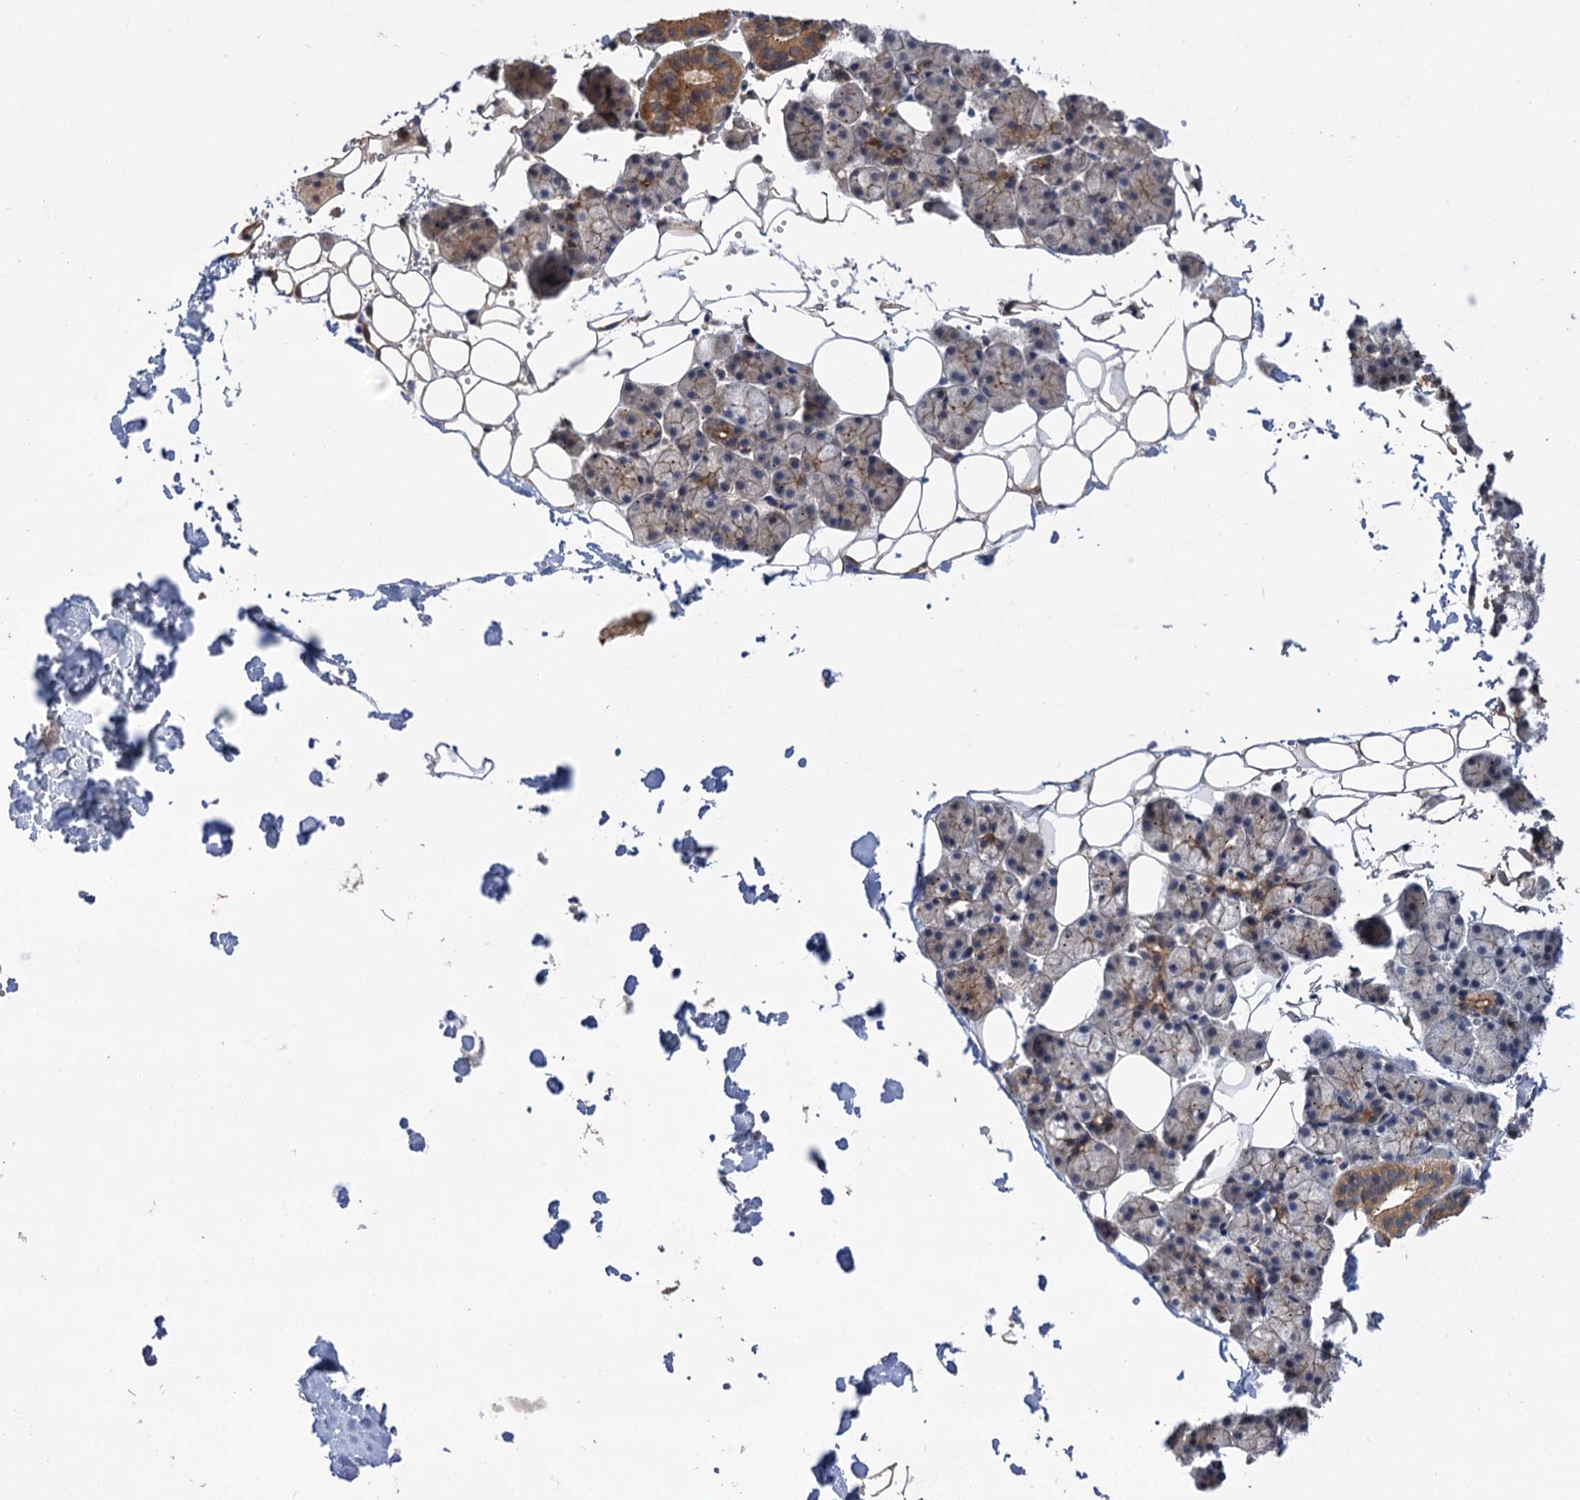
{"staining": {"intensity": "moderate", "quantity": ">75%", "location": "cytoplasmic/membranous"}, "tissue": "salivary gland", "cell_type": "Glandular cells", "image_type": "normal", "snomed": [{"axis": "morphology", "description": "Normal tissue, NOS"}, {"axis": "topography", "description": "Salivary gland"}], "caption": "Protein staining of normal salivary gland demonstrates moderate cytoplasmic/membranous staining in about >75% of glandular cells. Nuclei are stained in blue.", "gene": "FBXW8", "patient": {"sex": "female", "age": 33}}